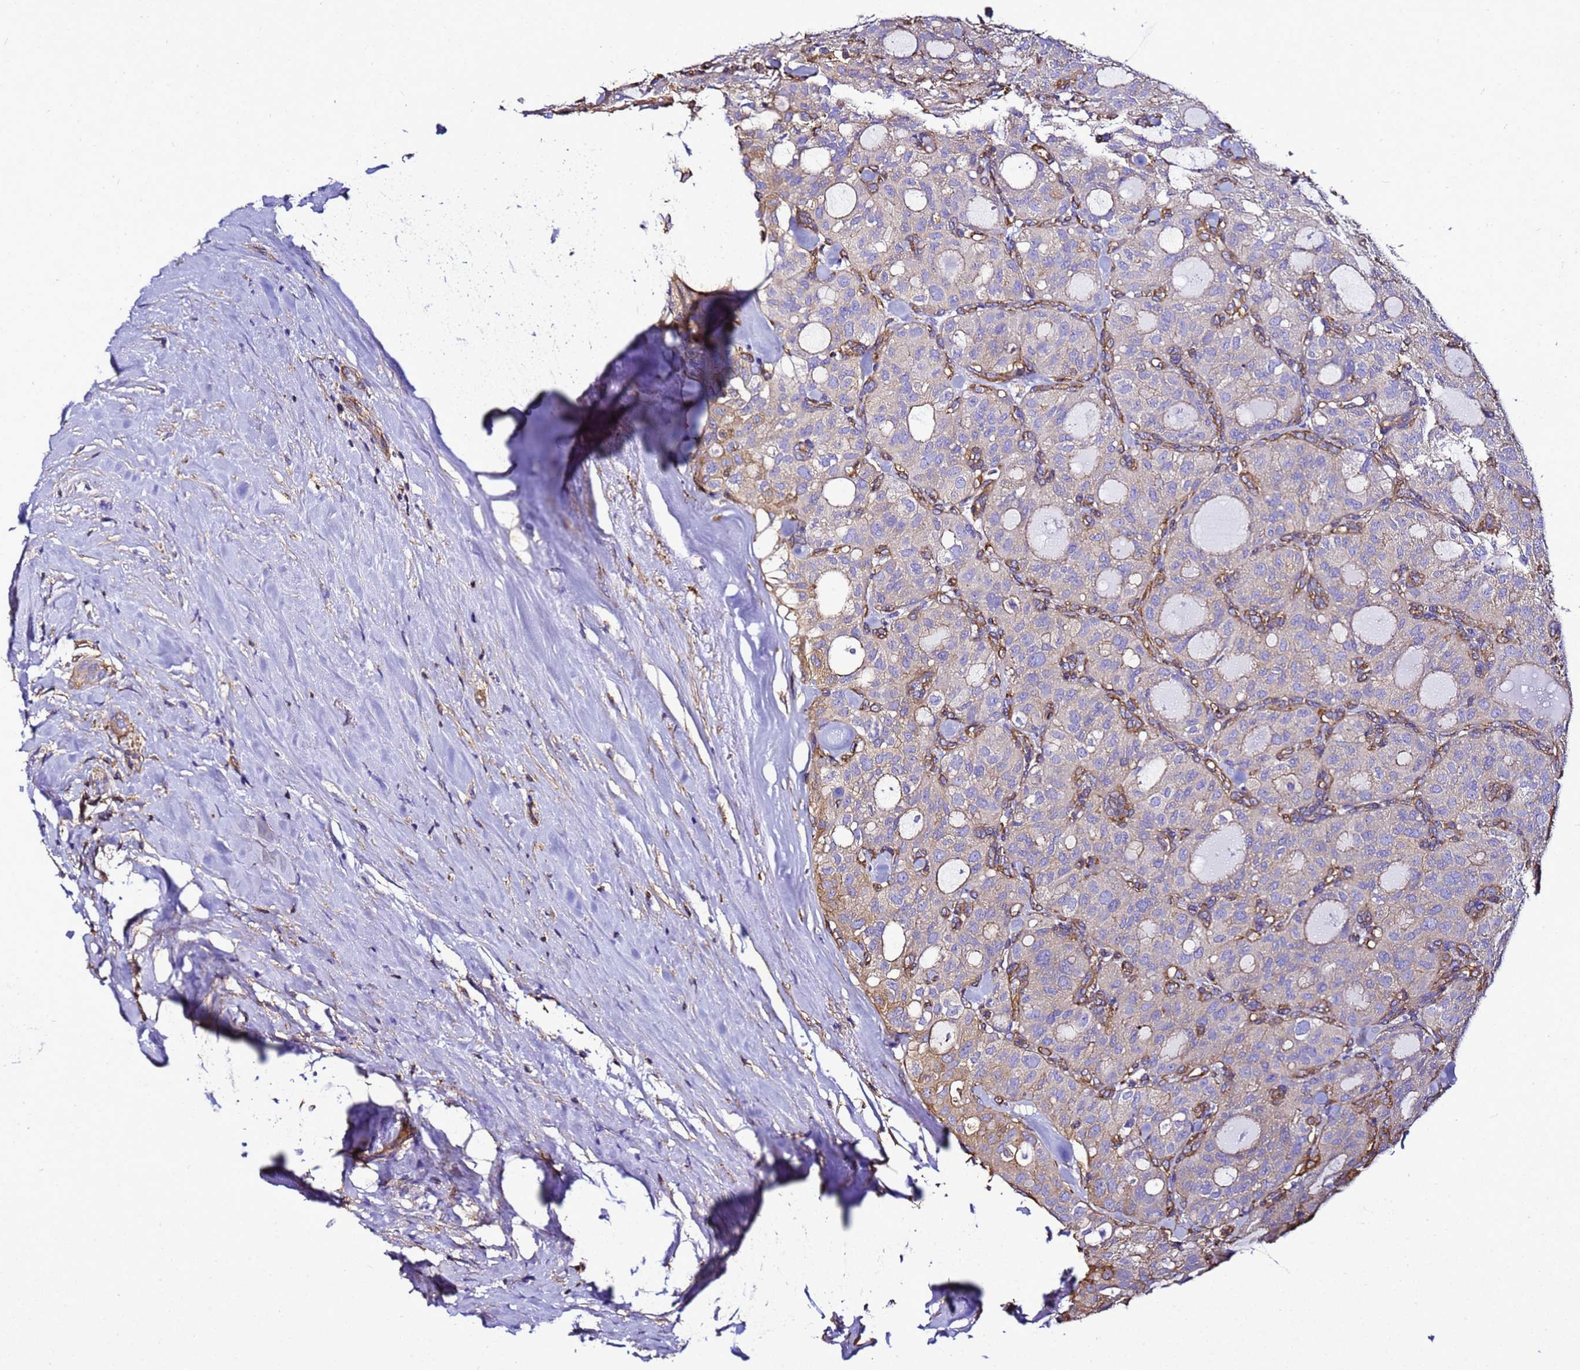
{"staining": {"intensity": "moderate", "quantity": "<25%", "location": "cytoplasmic/membranous"}, "tissue": "thyroid cancer", "cell_type": "Tumor cells", "image_type": "cancer", "snomed": [{"axis": "morphology", "description": "Follicular adenoma carcinoma, NOS"}, {"axis": "topography", "description": "Thyroid gland"}], "caption": "Immunohistochemistry (IHC) image of neoplastic tissue: human thyroid cancer (follicular adenoma carcinoma) stained using immunohistochemistry shows low levels of moderate protein expression localized specifically in the cytoplasmic/membranous of tumor cells, appearing as a cytoplasmic/membranous brown color.", "gene": "MYL12A", "patient": {"sex": "male", "age": 75}}